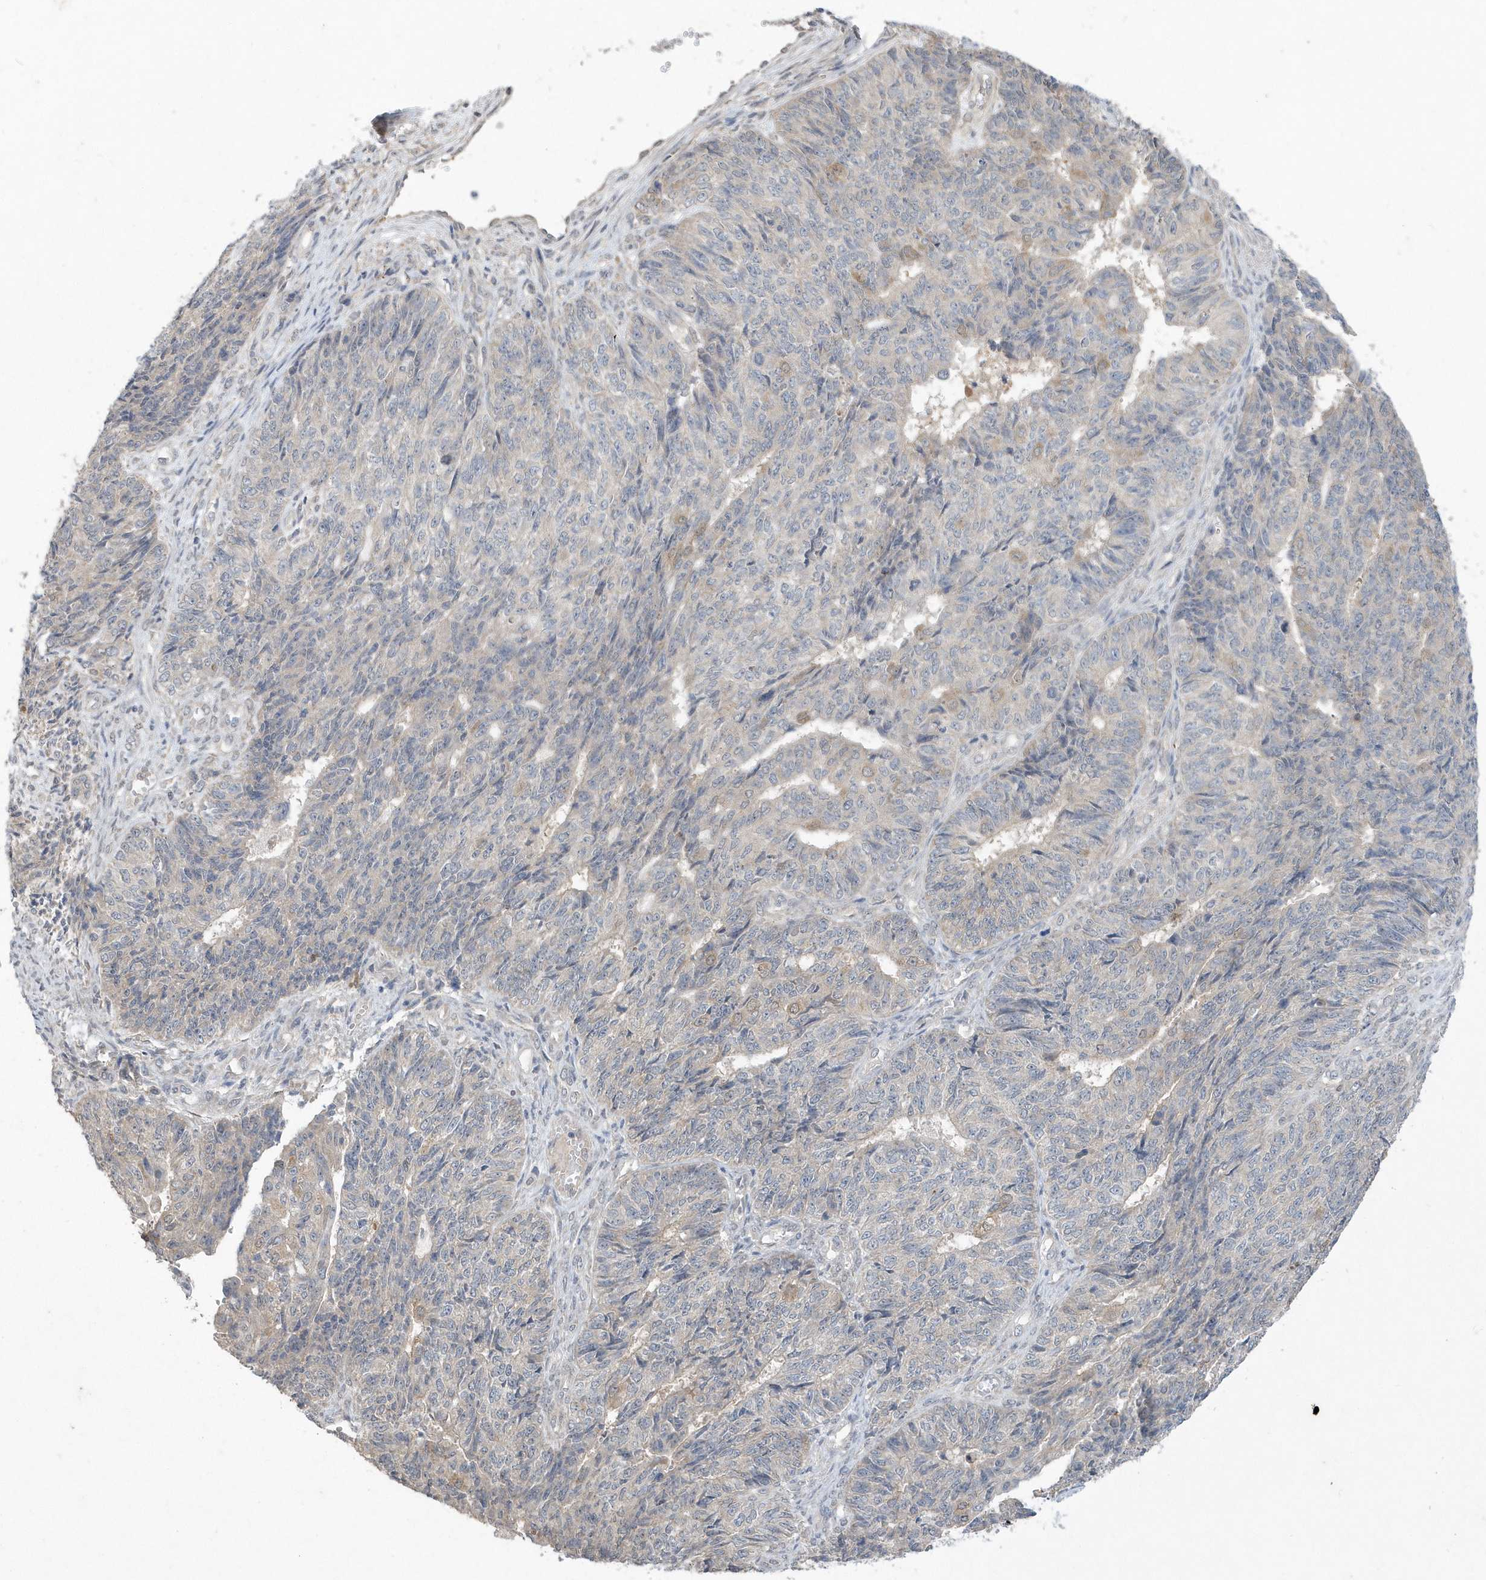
{"staining": {"intensity": "weak", "quantity": "<25%", "location": "cytoplasmic/membranous"}, "tissue": "endometrial cancer", "cell_type": "Tumor cells", "image_type": "cancer", "snomed": [{"axis": "morphology", "description": "Adenocarcinoma, NOS"}, {"axis": "topography", "description": "Endometrium"}], "caption": "A high-resolution micrograph shows immunohistochemistry staining of endometrial cancer (adenocarcinoma), which shows no significant positivity in tumor cells.", "gene": "AKR7A2", "patient": {"sex": "female", "age": 32}}